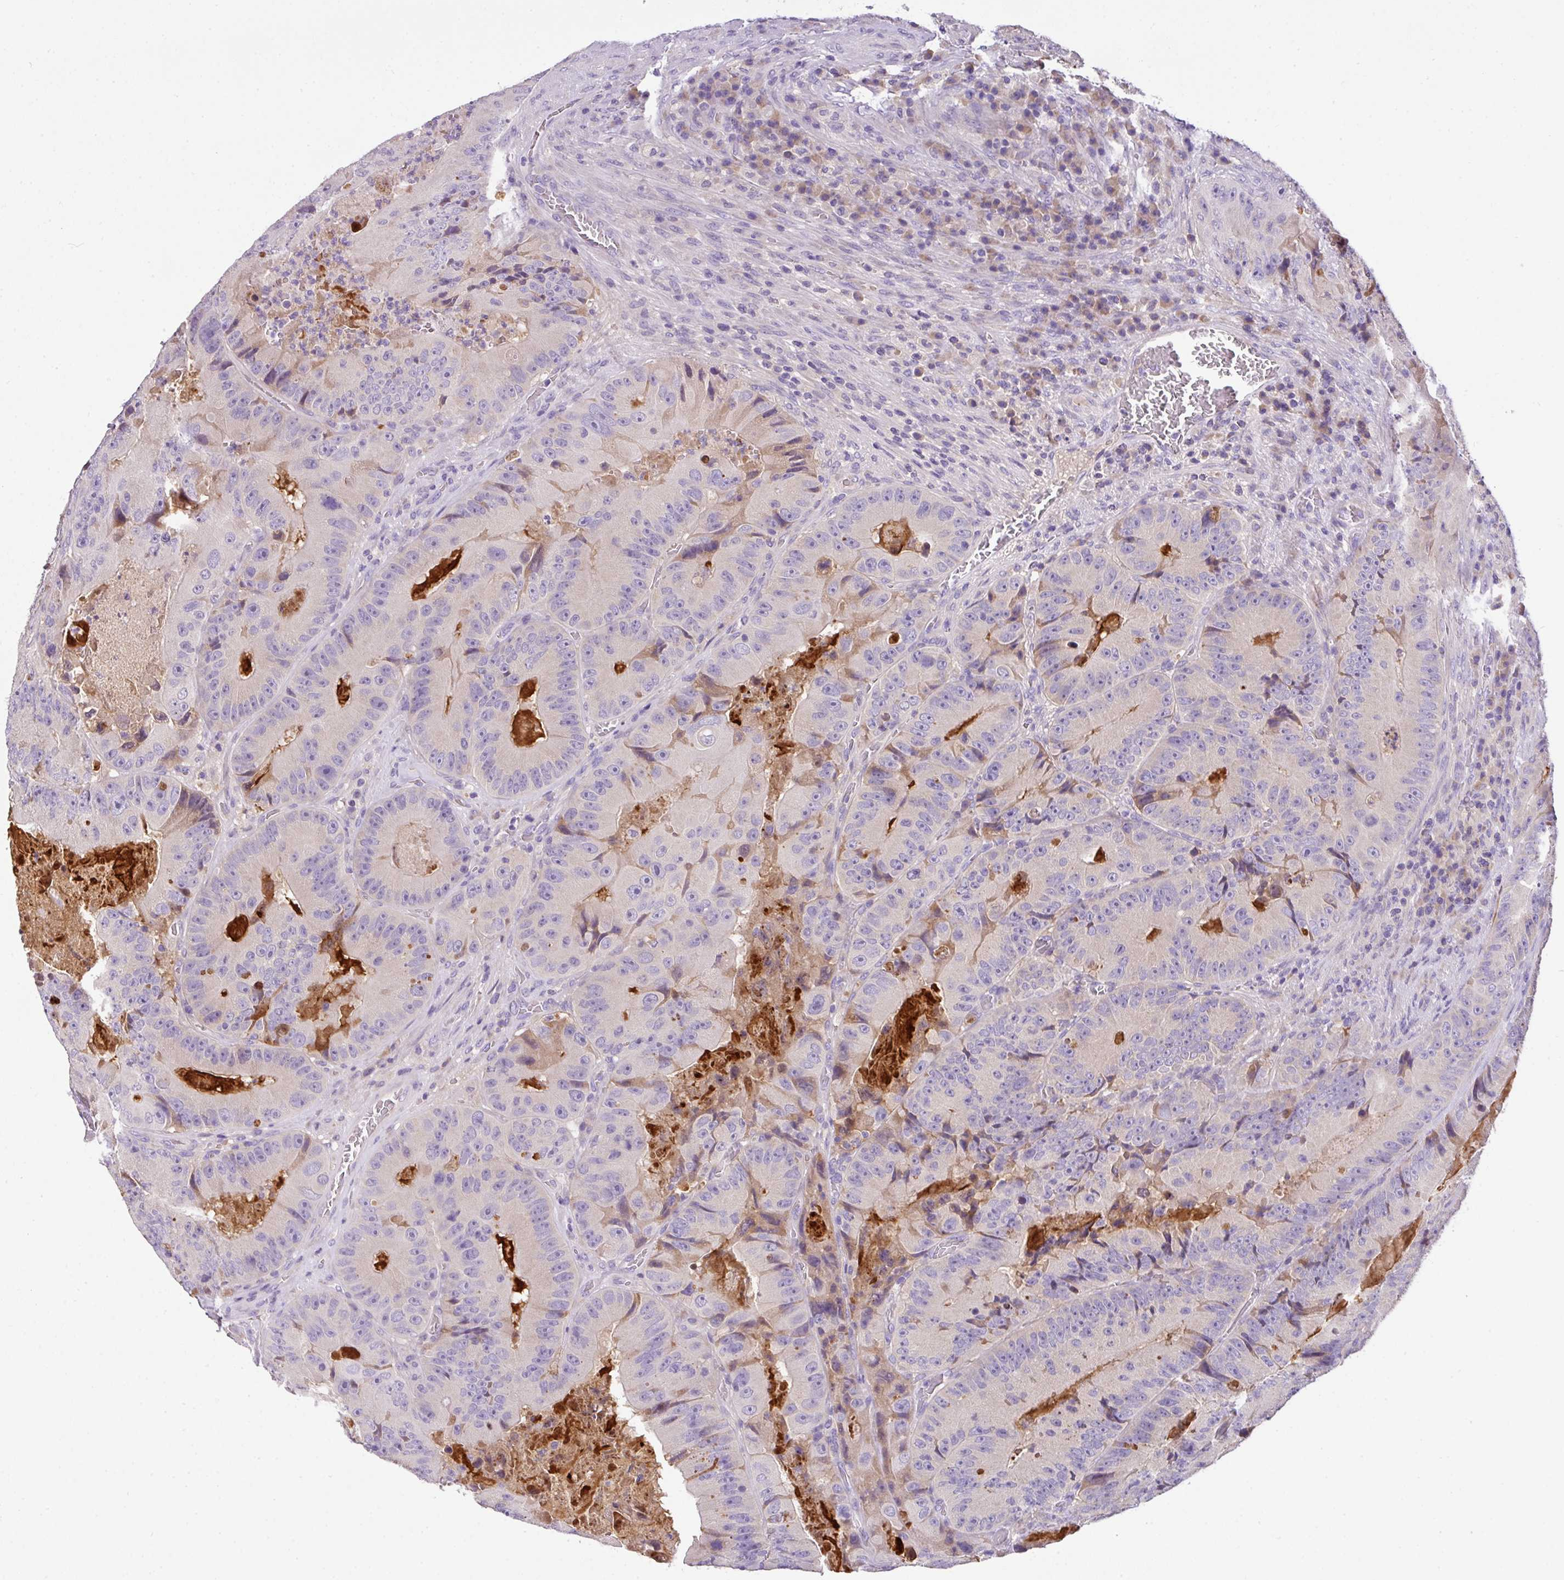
{"staining": {"intensity": "weak", "quantity": "<25%", "location": "cytoplasmic/membranous"}, "tissue": "colorectal cancer", "cell_type": "Tumor cells", "image_type": "cancer", "snomed": [{"axis": "morphology", "description": "Adenocarcinoma, NOS"}, {"axis": "topography", "description": "Colon"}], "caption": "An image of human colorectal cancer (adenocarcinoma) is negative for staining in tumor cells. (IHC, brightfield microscopy, high magnification).", "gene": "ANXA2R", "patient": {"sex": "female", "age": 86}}